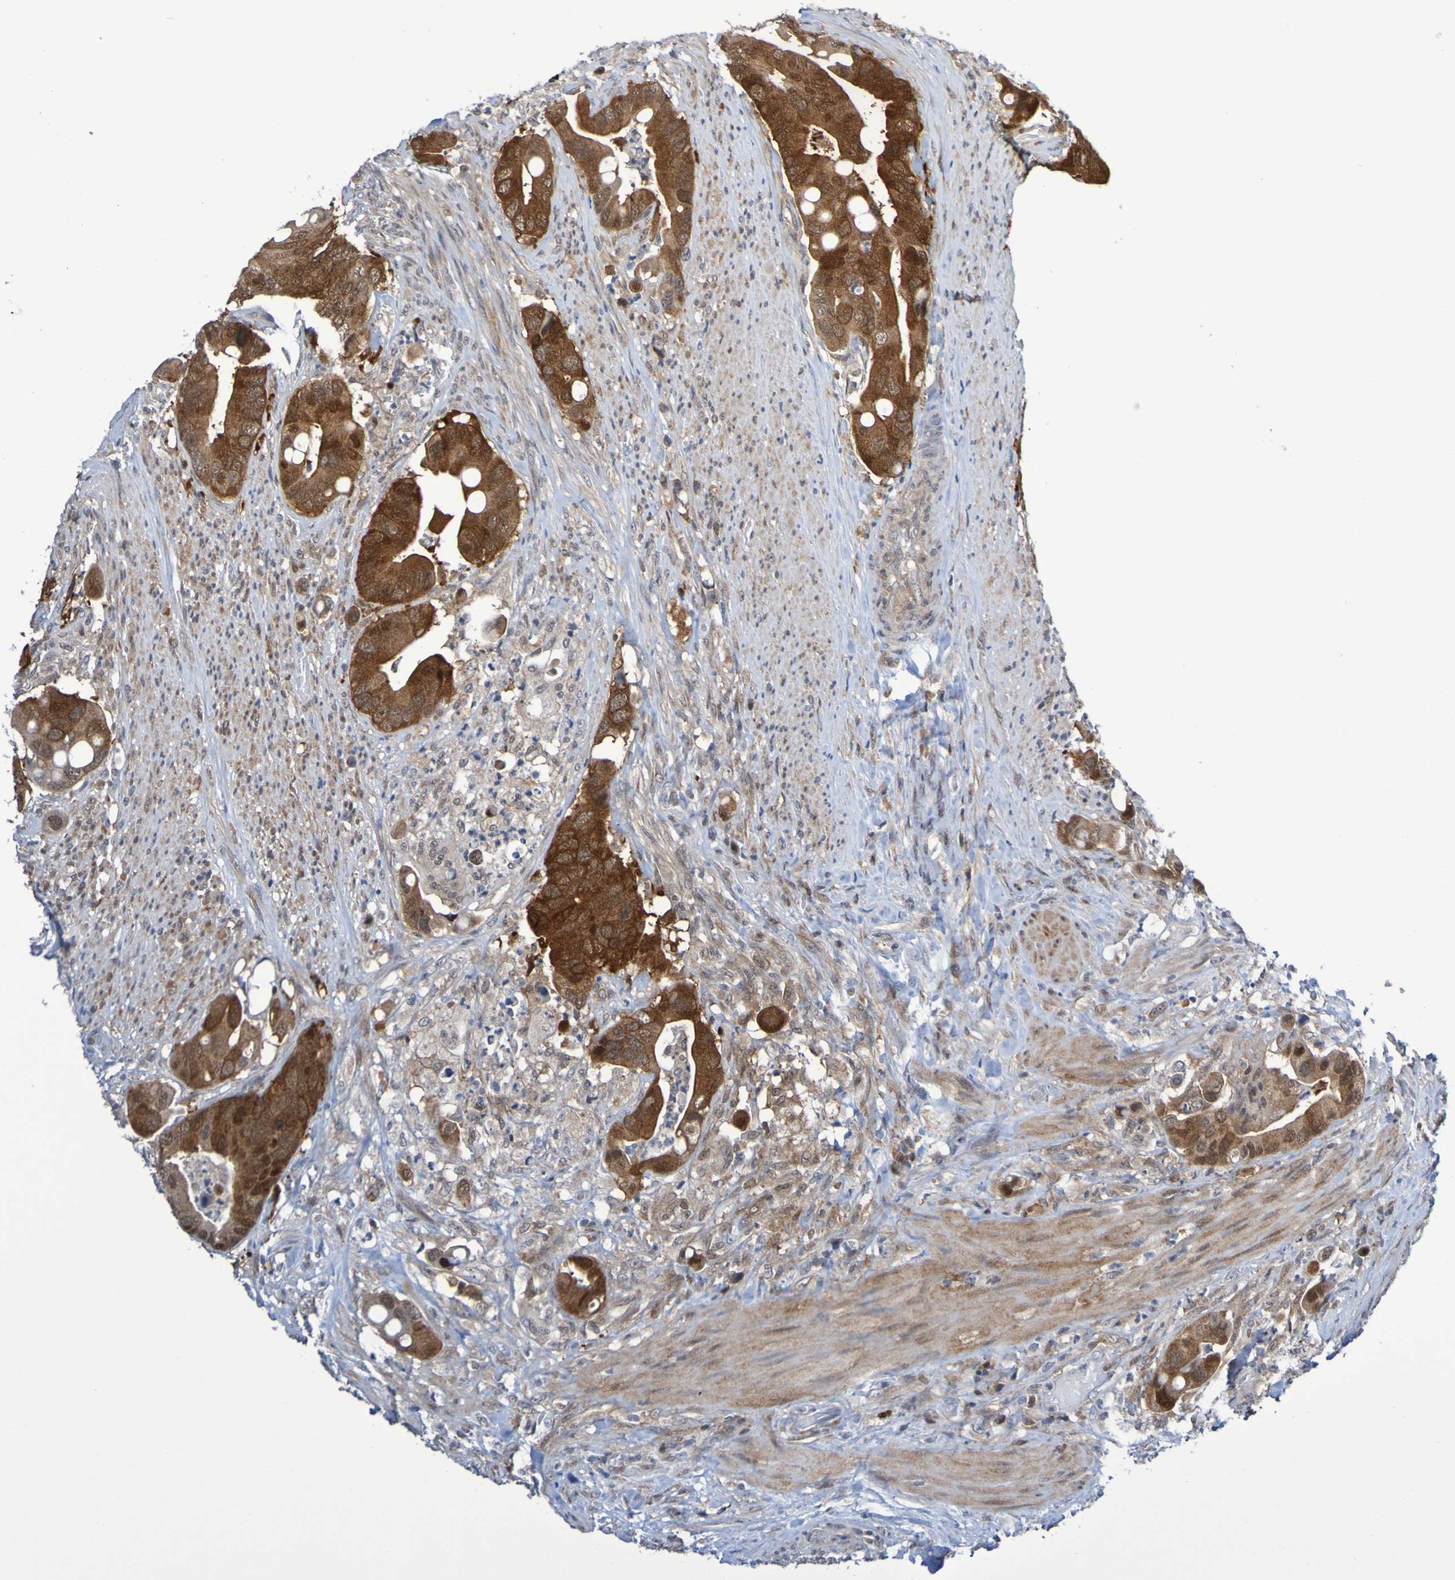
{"staining": {"intensity": "strong", "quantity": ">75%", "location": "cytoplasmic/membranous"}, "tissue": "colorectal cancer", "cell_type": "Tumor cells", "image_type": "cancer", "snomed": [{"axis": "morphology", "description": "Adenocarcinoma, NOS"}, {"axis": "topography", "description": "Rectum"}], "caption": "Immunohistochemical staining of human colorectal adenocarcinoma demonstrates high levels of strong cytoplasmic/membranous expression in approximately >75% of tumor cells.", "gene": "ATIC", "patient": {"sex": "female", "age": 57}}